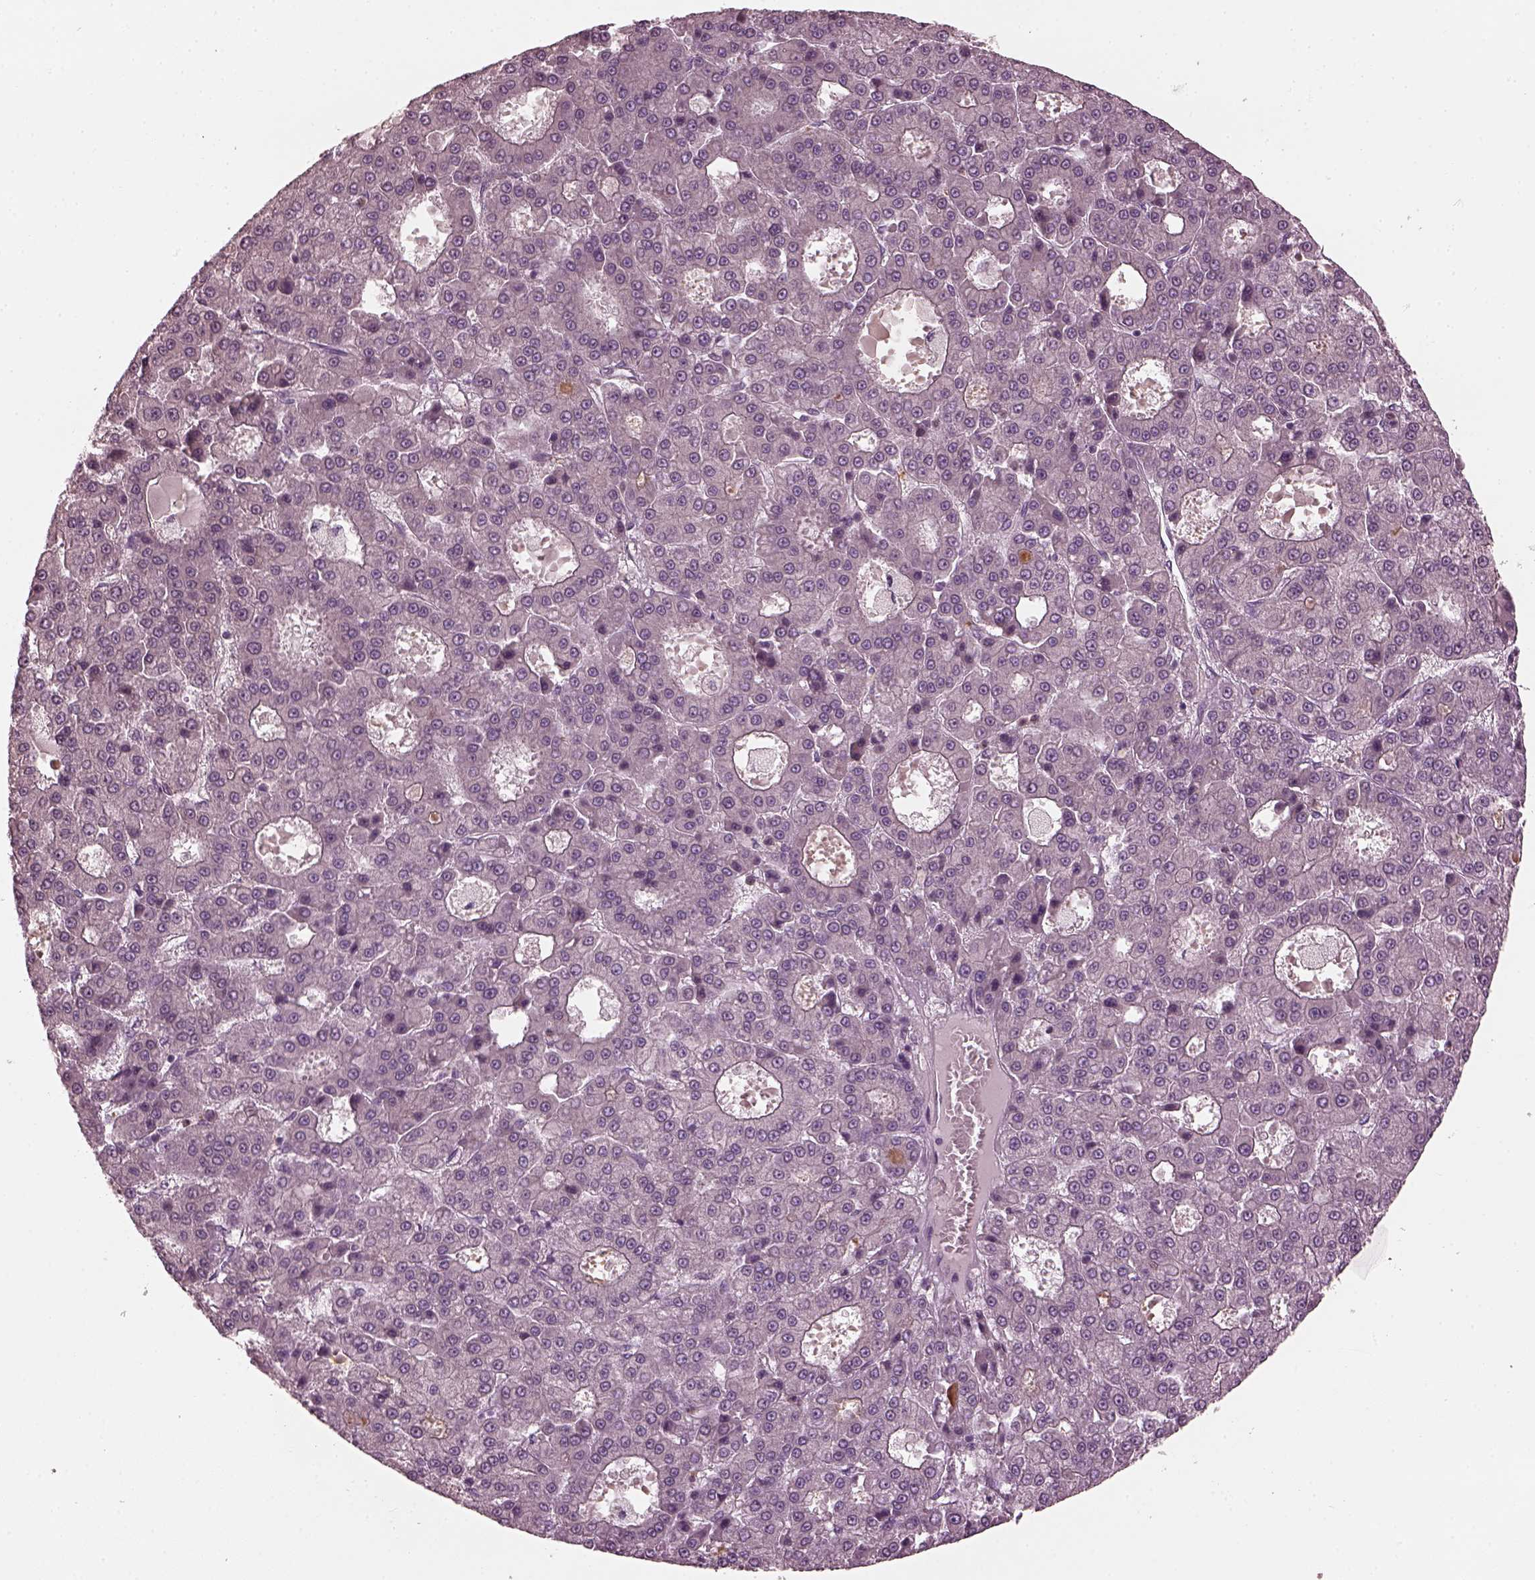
{"staining": {"intensity": "negative", "quantity": "none", "location": "none"}, "tissue": "liver cancer", "cell_type": "Tumor cells", "image_type": "cancer", "snomed": [{"axis": "morphology", "description": "Carcinoma, Hepatocellular, NOS"}, {"axis": "topography", "description": "Liver"}], "caption": "High magnification brightfield microscopy of liver cancer stained with DAB (brown) and counterstained with hematoxylin (blue): tumor cells show no significant expression.", "gene": "PSTPIP2", "patient": {"sex": "male", "age": 70}}